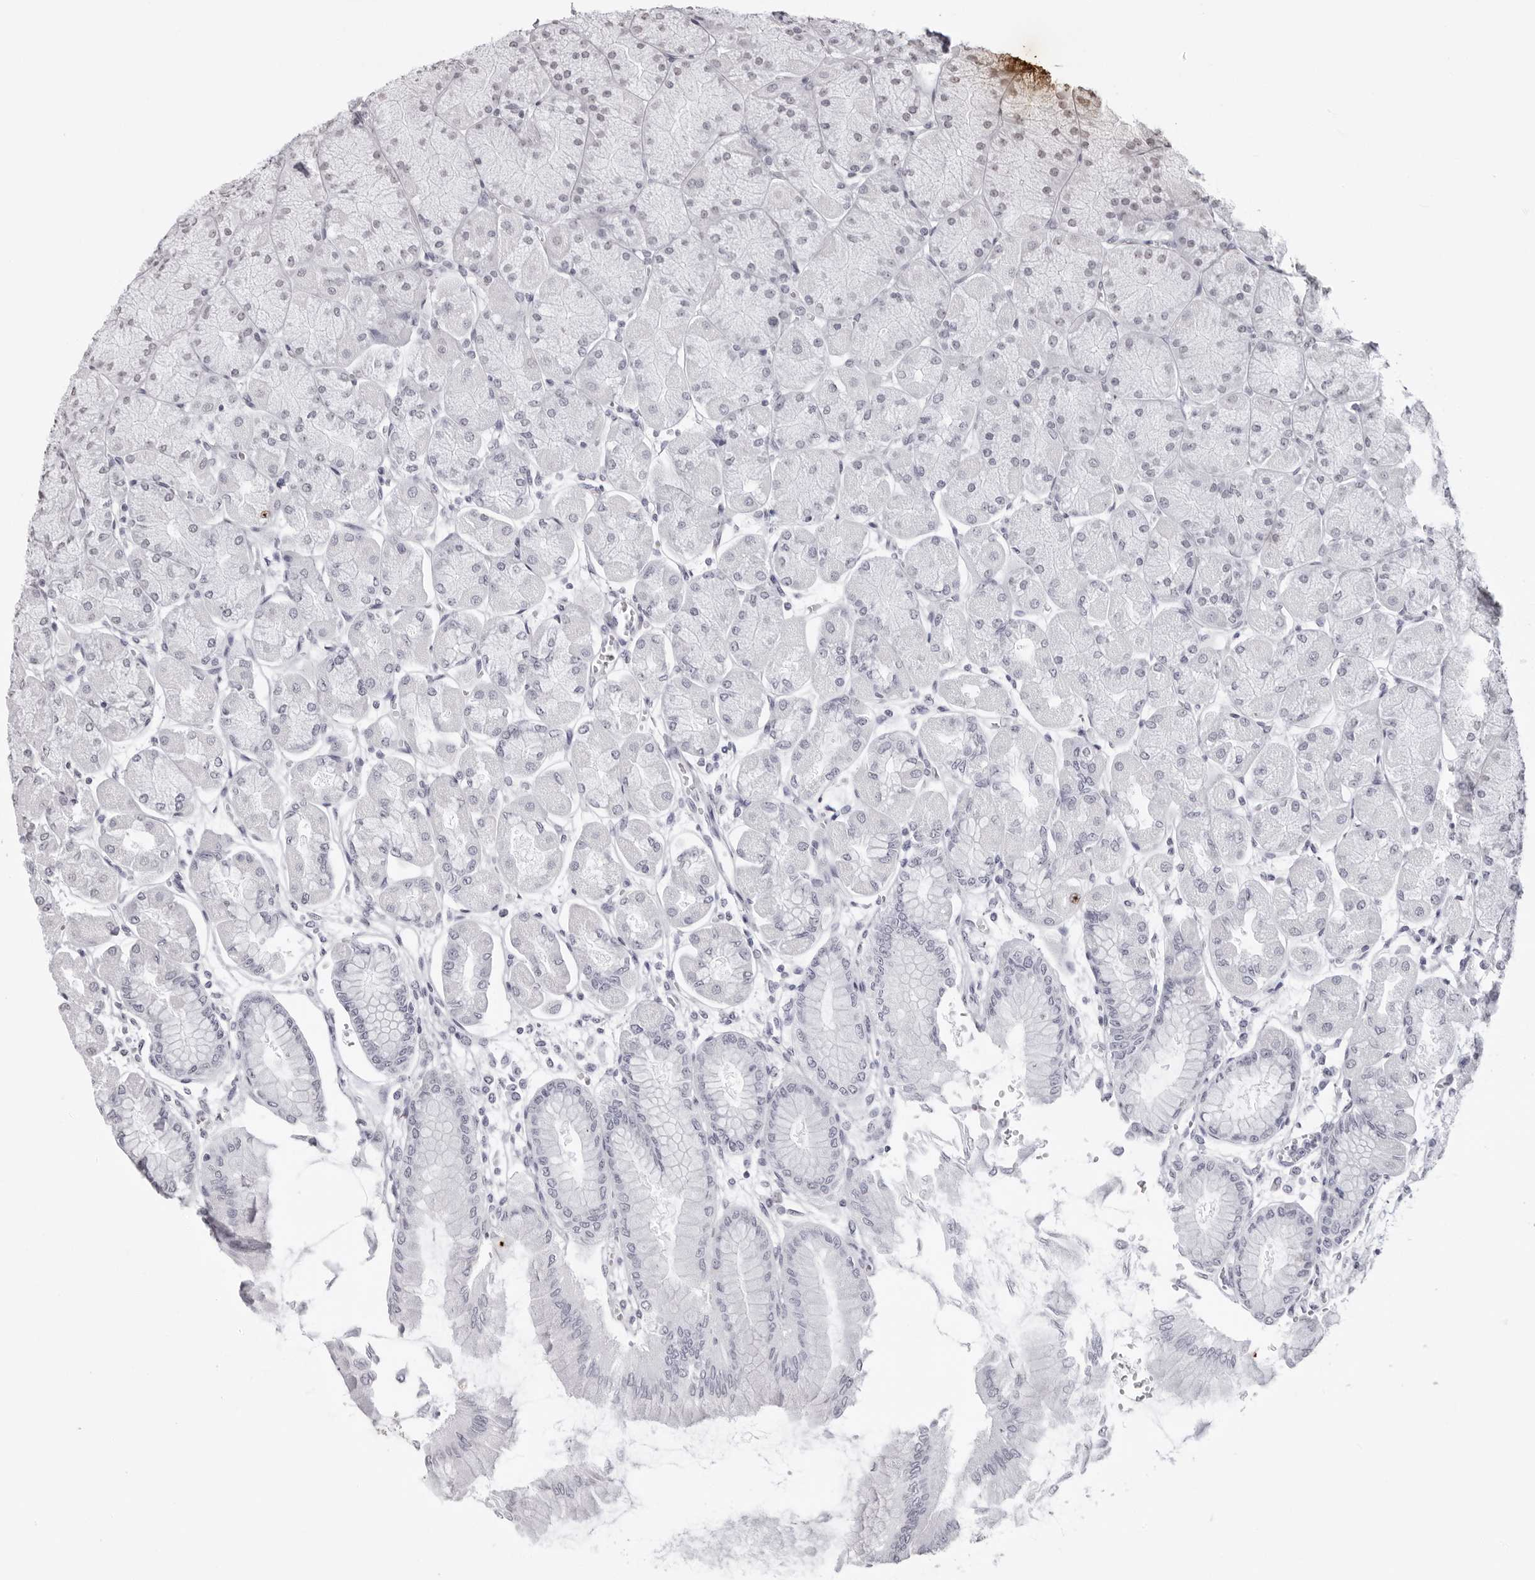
{"staining": {"intensity": "negative", "quantity": "none", "location": "none"}, "tissue": "stomach", "cell_type": "Glandular cells", "image_type": "normal", "snomed": [{"axis": "morphology", "description": "Normal tissue, NOS"}, {"axis": "topography", "description": "Stomach, upper"}], "caption": "An IHC histopathology image of unremarkable stomach is shown. There is no staining in glandular cells of stomach. Brightfield microscopy of IHC stained with DAB (brown) and hematoxylin (blue), captured at high magnification.", "gene": "CST5", "patient": {"sex": "female", "age": 56}}